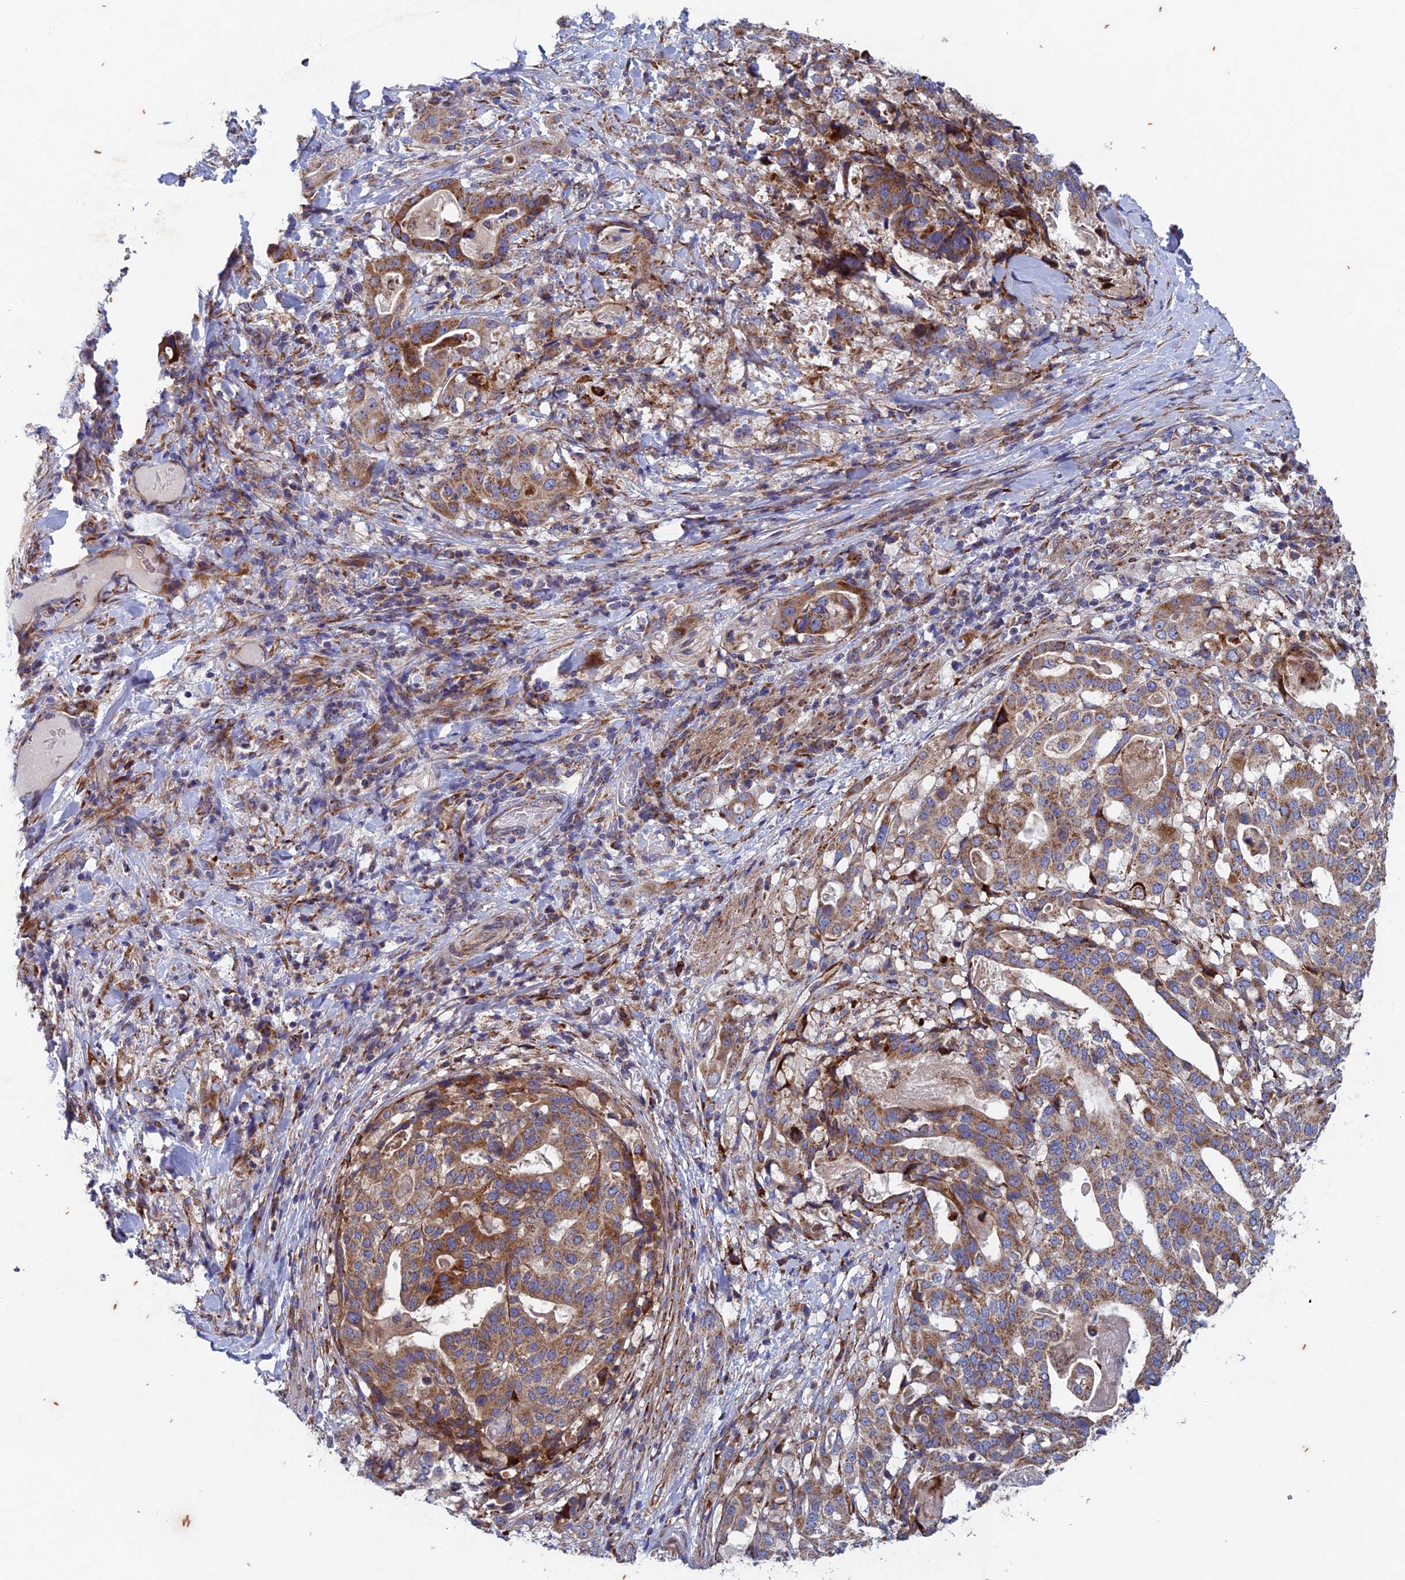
{"staining": {"intensity": "moderate", "quantity": ">75%", "location": "cytoplasmic/membranous"}, "tissue": "stomach cancer", "cell_type": "Tumor cells", "image_type": "cancer", "snomed": [{"axis": "morphology", "description": "Adenocarcinoma, NOS"}, {"axis": "topography", "description": "Stomach"}], "caption": "Protein staining by immunohistochemistry shows moderate cytoplasmic/membranous staining in approximately >75% of tumor cells in stomach adenocarcinoma.", "gene": "AP4S1", "patient": {"sex": "male", "age": 48}}